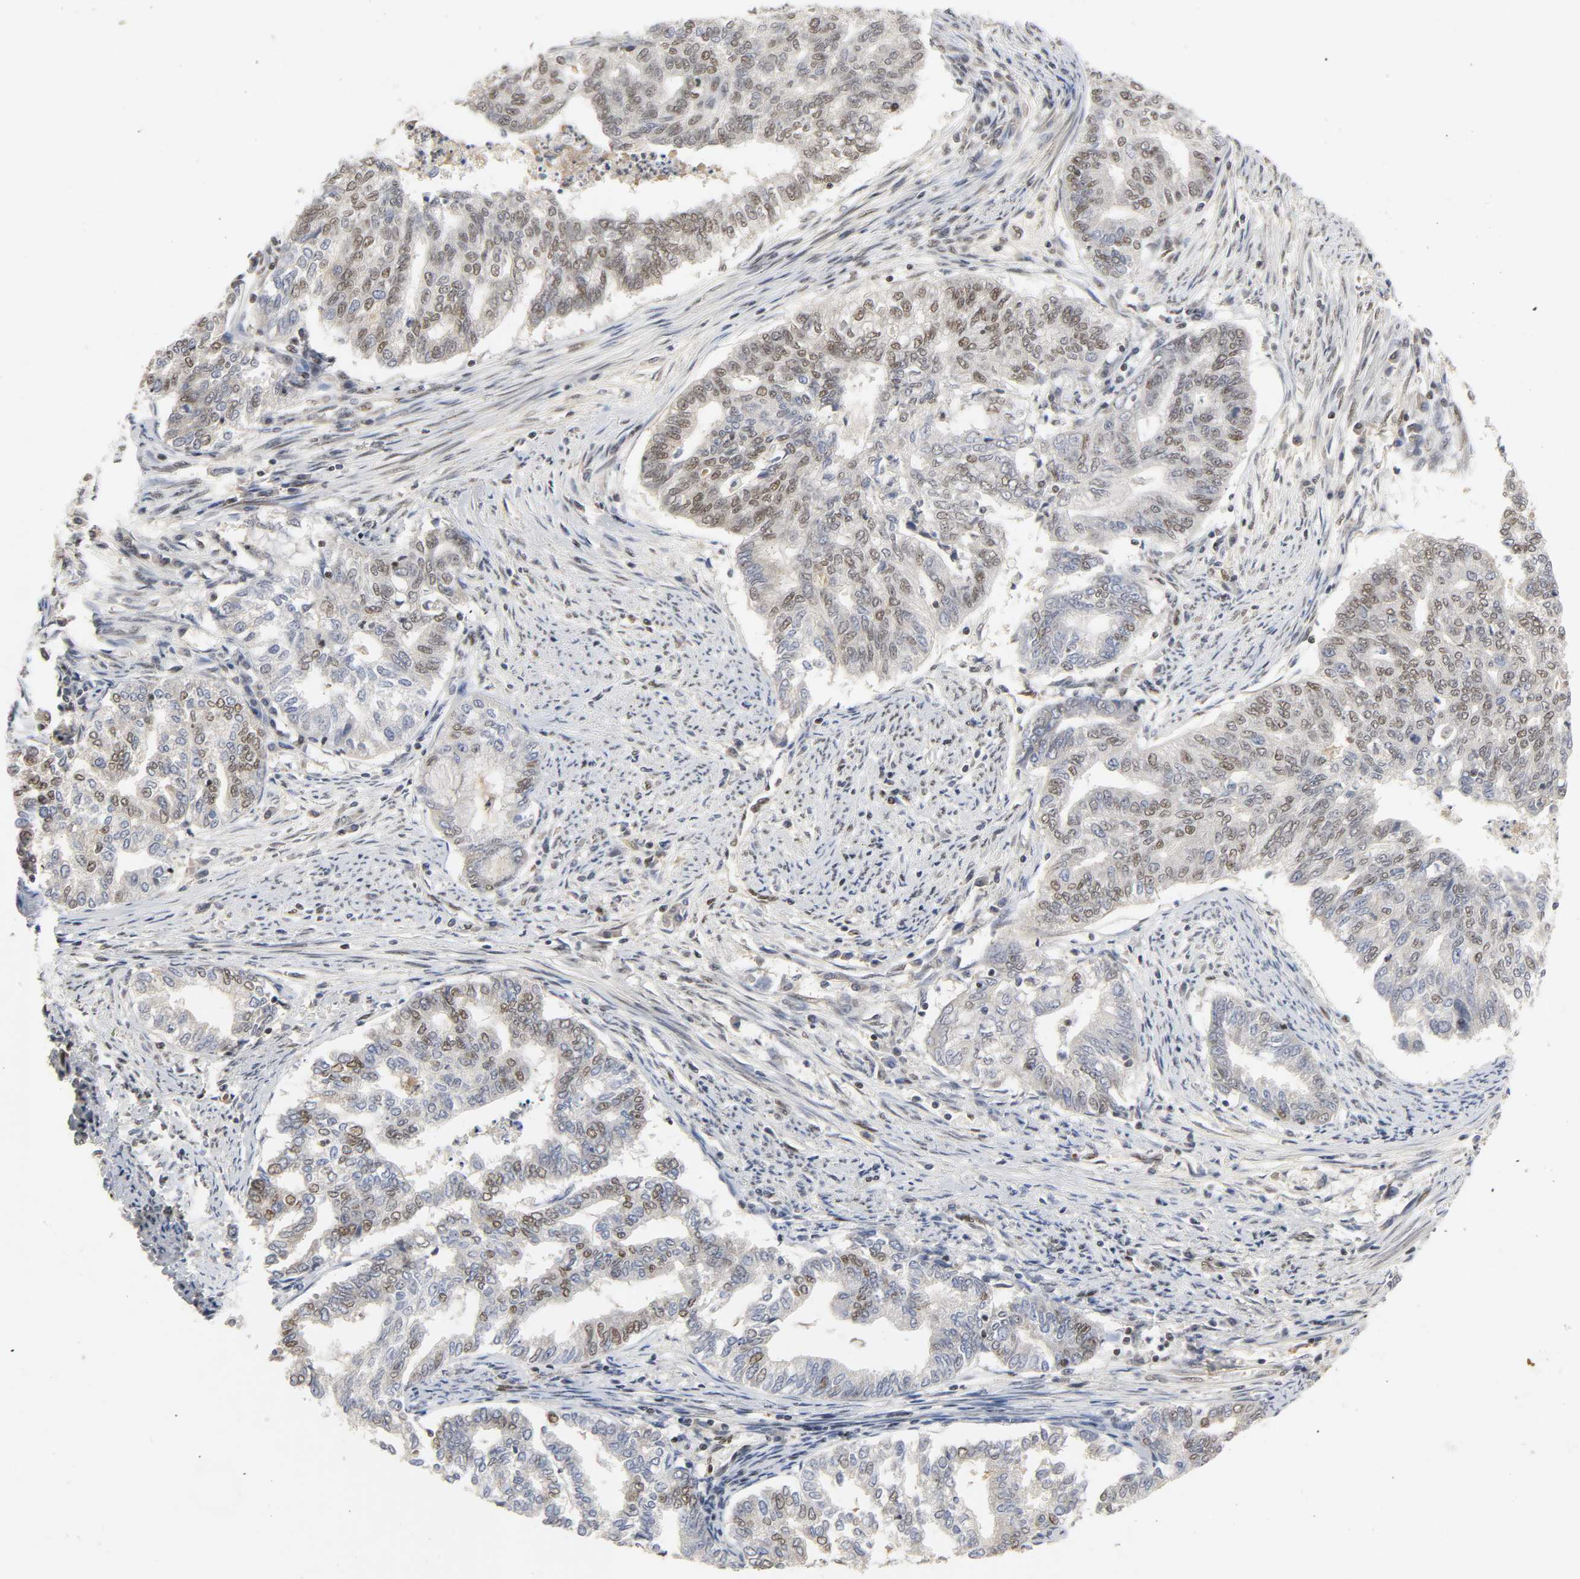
{"staining": {"intensity": "moderate", "quantity": "25%-75%", "location": "nuclear"}, "tissue": "endometrial cancer", "cell_type": "Tumor cells", "image_type": "cancer", "snomed": [{"axis": "morphology", "description": "Adenocarcinoma, NOS"}, {"axis": "topography", "description": "Endometrium"}], "caption": "A high-resolution image shows immunohistochemistry staining of endometrial cancer (adenocarcinoma), which reveals moderate nuclear staining in approximately 25%-75% of tumor cells.", "gene": "NCOA6", "patient": {"sex": "female", "age": 79}}